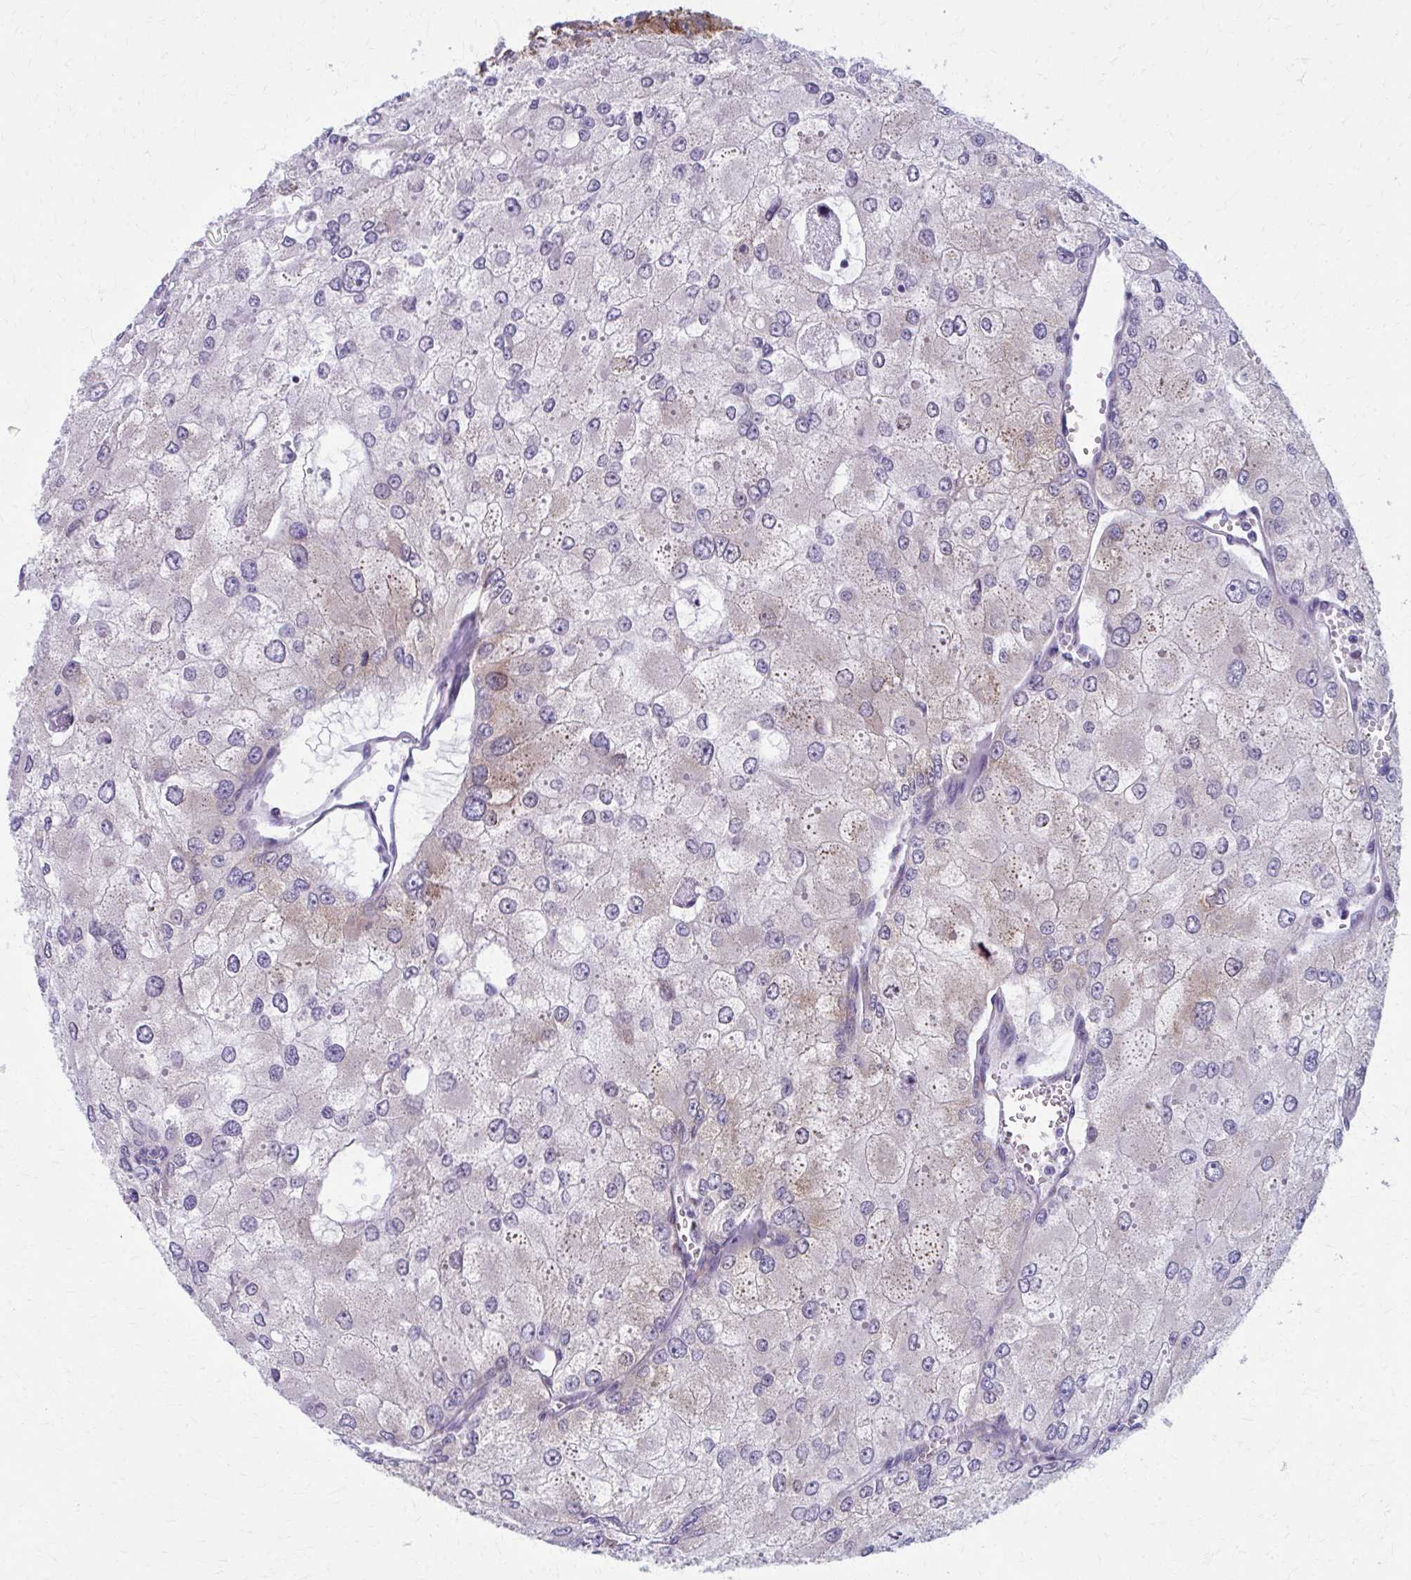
{"staining": {"intensity": "weak", "quantity": "25%-75%", "location": "cytoplasmic/membranous"}, "tissue": "renal cancer", "cell_type": "Tumor cells", "image_type": "cancer", "snomed": [{"axis": "morphology", "description": "Adenocarcinoma, NOS"}, {"axis": "topography", "description": "Kidney"}], "caption": "Immunohistochemistry (DAB (3,3'-diaminobenzidine)) staining of adenocarcinoma (renal) exhibits weak cytoplasmic/membranous protein positivity in approximately 25%-75% of tumor cells.", "gene": "SPATS2L", "patient": {"sex": "female", "age": 70}}